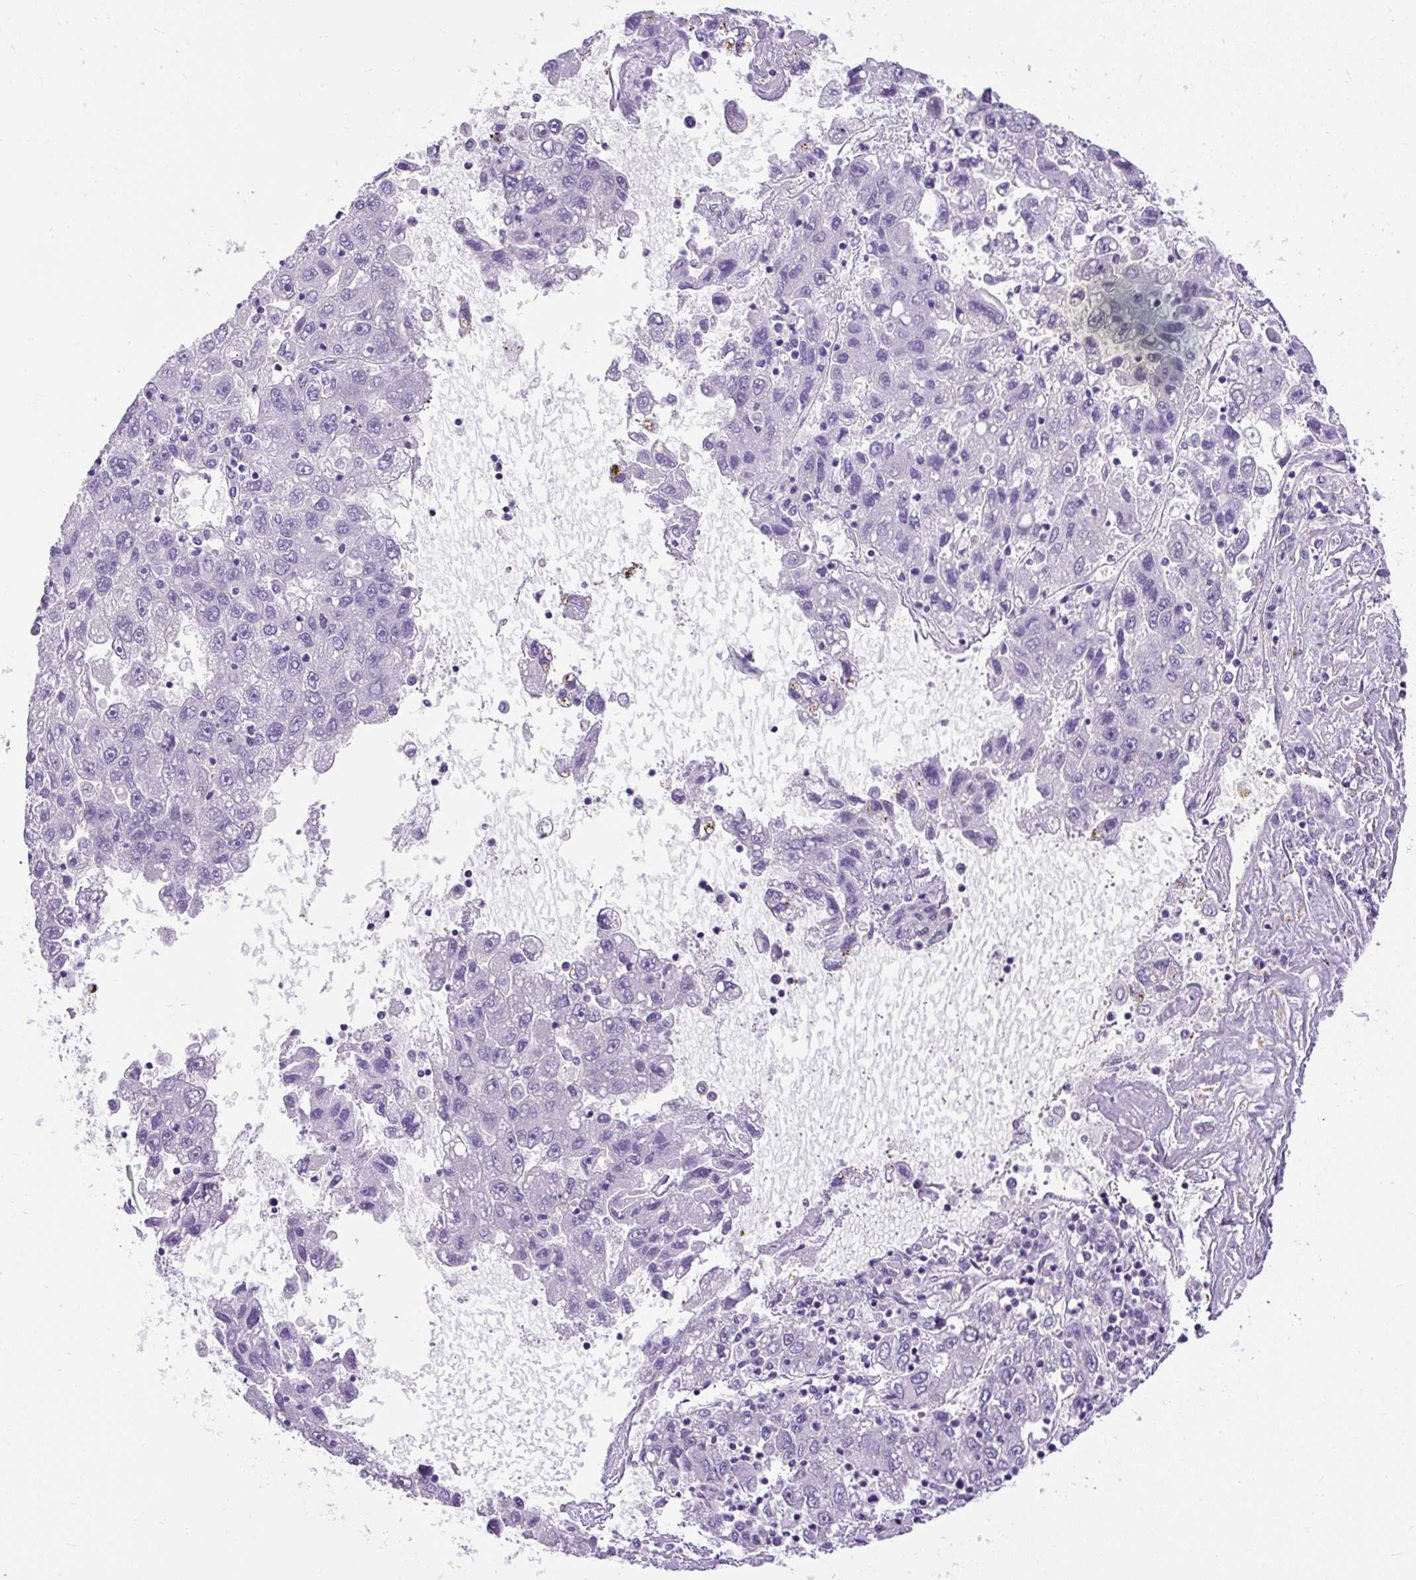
{"staining": {"intensity": "negative", "quantity": "none", "location": "none"}, "tissue": "liver cancer", "cell_type": "Tumor cells", "image_type": "cancer", "snomed": [{"axis": "morphology", "description": "Carcinoma, Hepatocellular, NOS"}, {"axis": "topography", "description": "Liver"}], "caption": "Photomicrograph shows no protein staining in tumor cells of hepatocellular carcinoma (liver) tissue.", "gene": "MAP1S", "patient": {"sex": "male", "age": 49}}